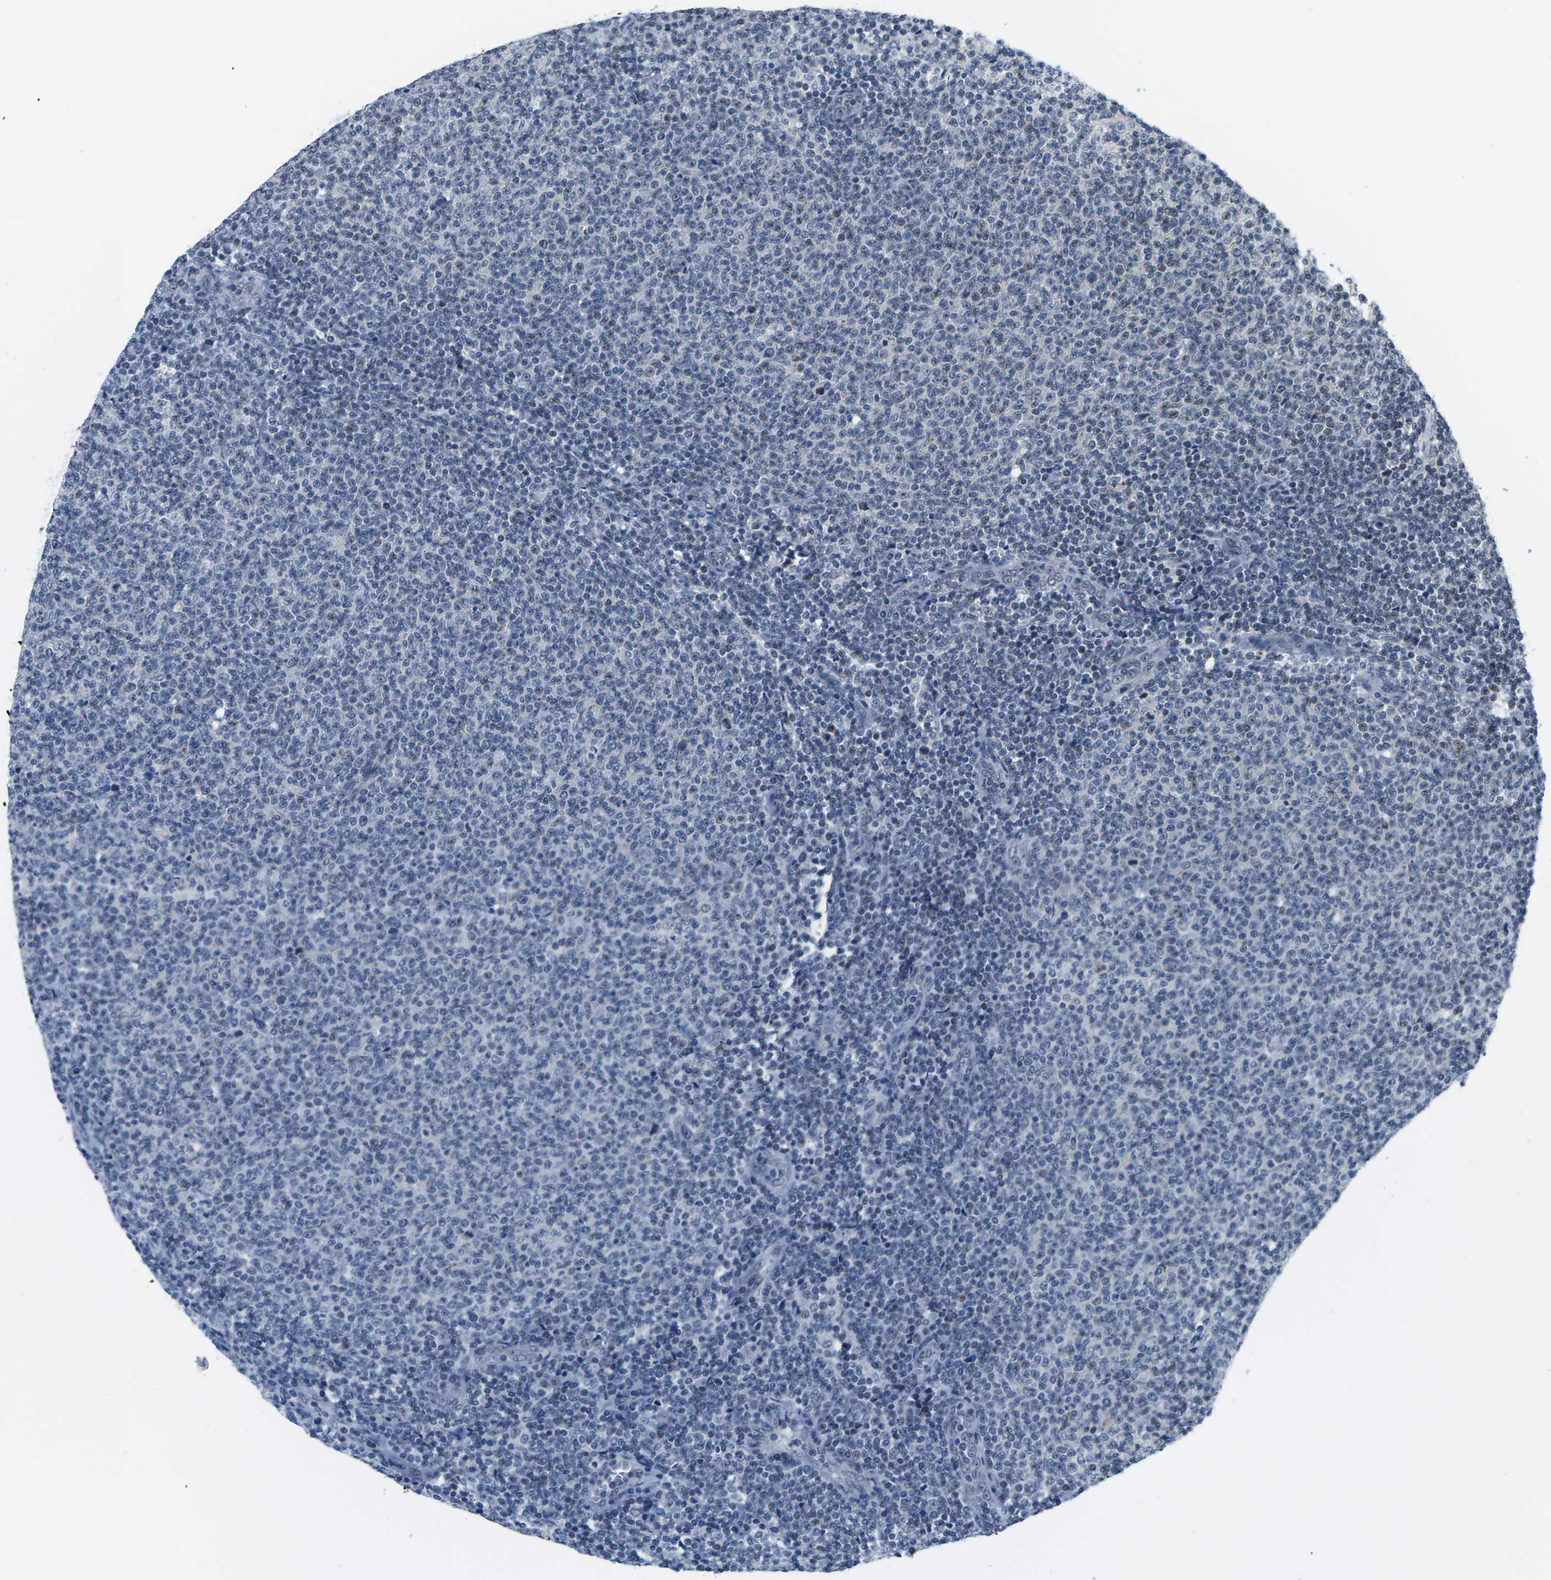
{"staining": {"intensity": "negative", "quantity": "none", "location": "none"}, "tissue": "lymphoma", "cell_type": "Tumor cells", "image_type": "cancer", "snomed": [{"axis": "morphology", "description": "Malignant lymphoma, non-Hodgkin's type, Low grade"}, {"axis": "topography", "description": "Lymph node"}], "caption": "IHC of human malignant lymphoma, non-Hodgkin's type (low-grade) demonstrates no positivity in tumor cells.", "gene": "NSRP1", "patient": {"sex": "male", "age": 66}}